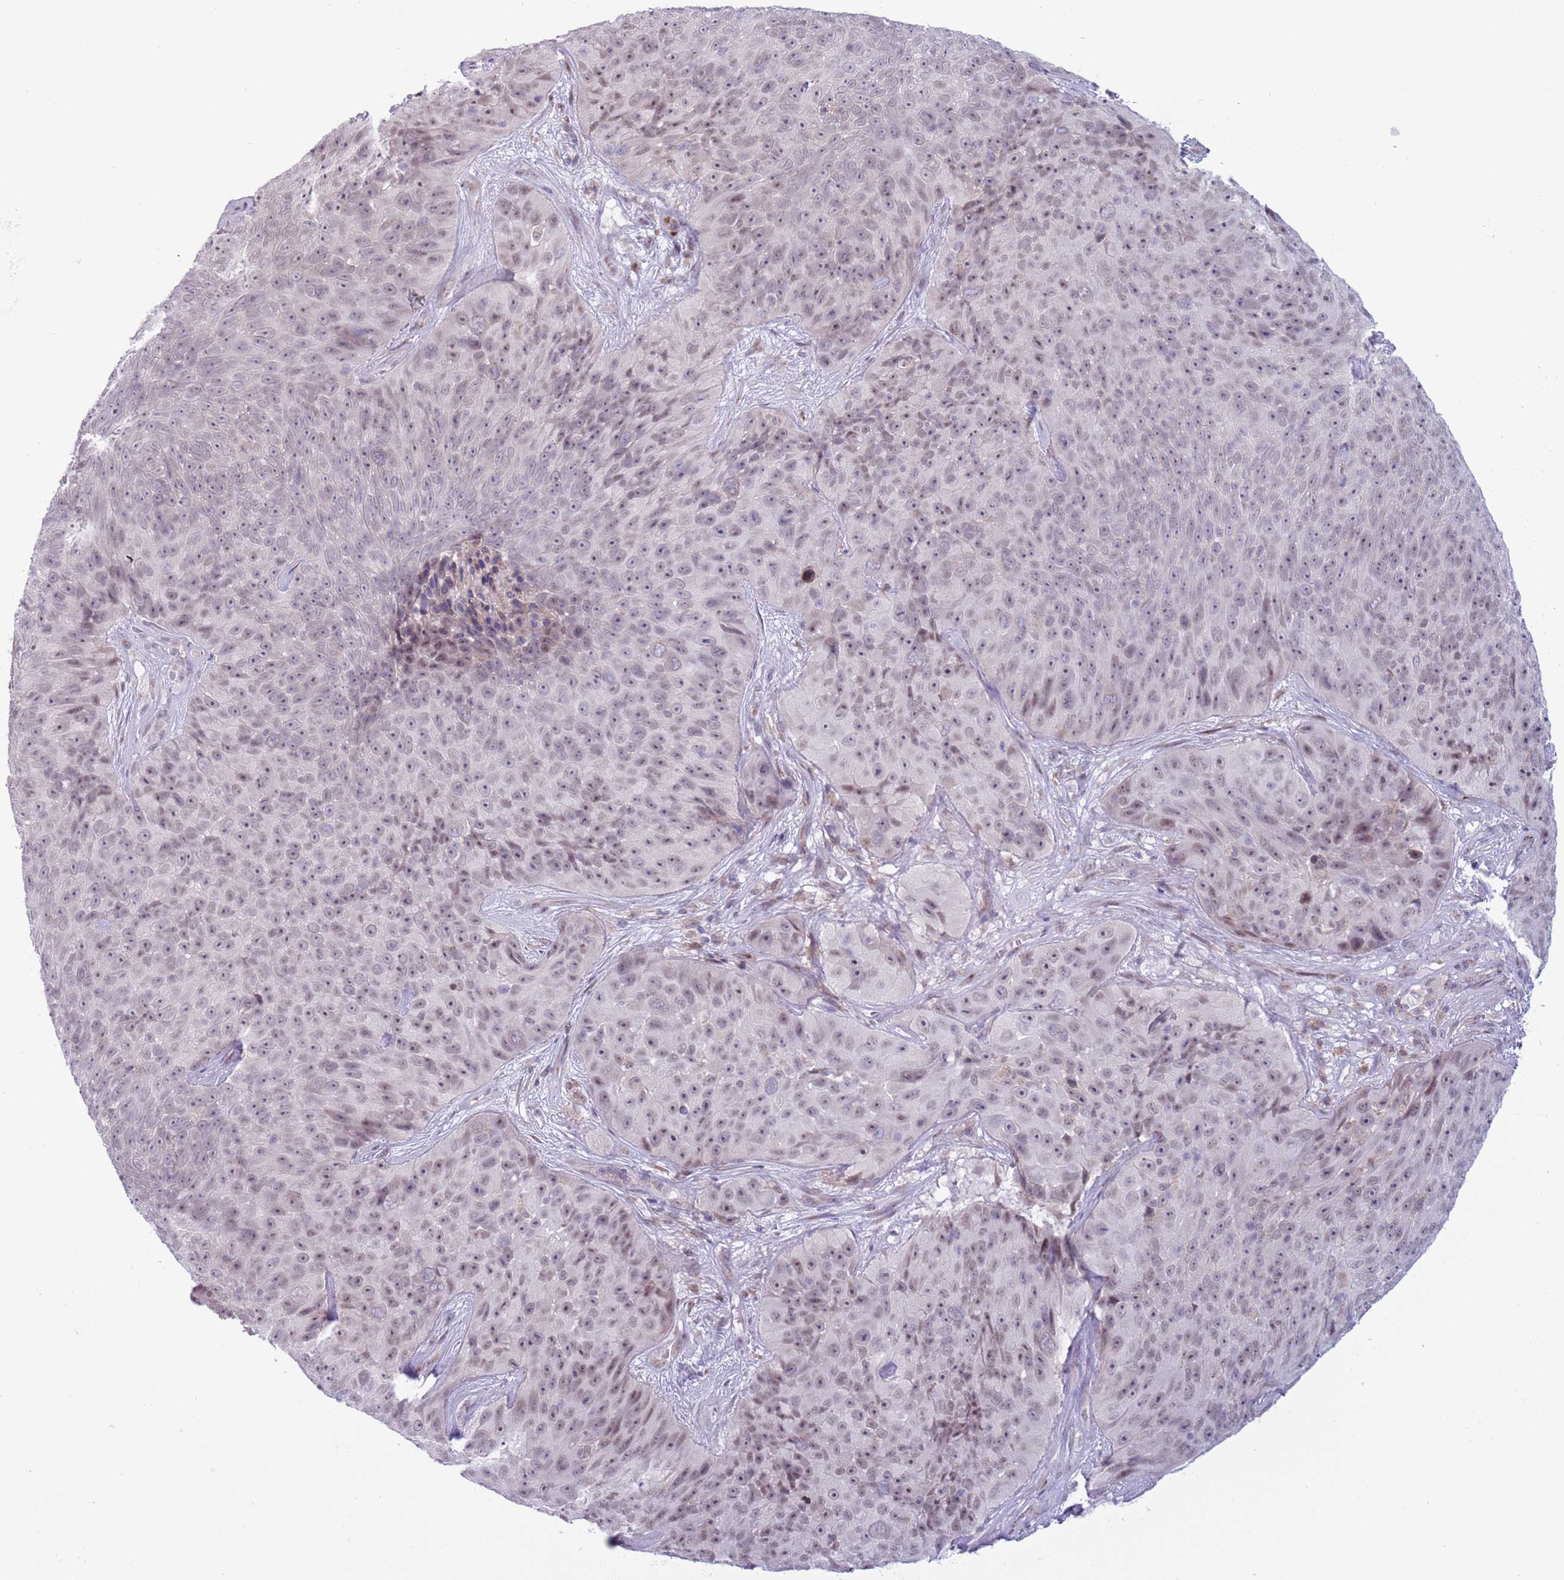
{"staining": {"intensity": "weak", "quantity": ">75%", "location": "nuclear"}, "tissue": "skin cancer", "cell_type": "Tumor cells", "image_type": "cancer", "snomed": [{"axis": "morphology", "description": "Squamous cell carcinoma, NOS"}, {"axis": "topography", "description": "Skin"}], "caption": "Squamous cell carcinoma (skin) stained with DAB IHC shows low levels of weak nuclear positivity in about >75% of tumor cells.", "gene": "ZNF576", "patient": {"sex": "female", "age": 87}}